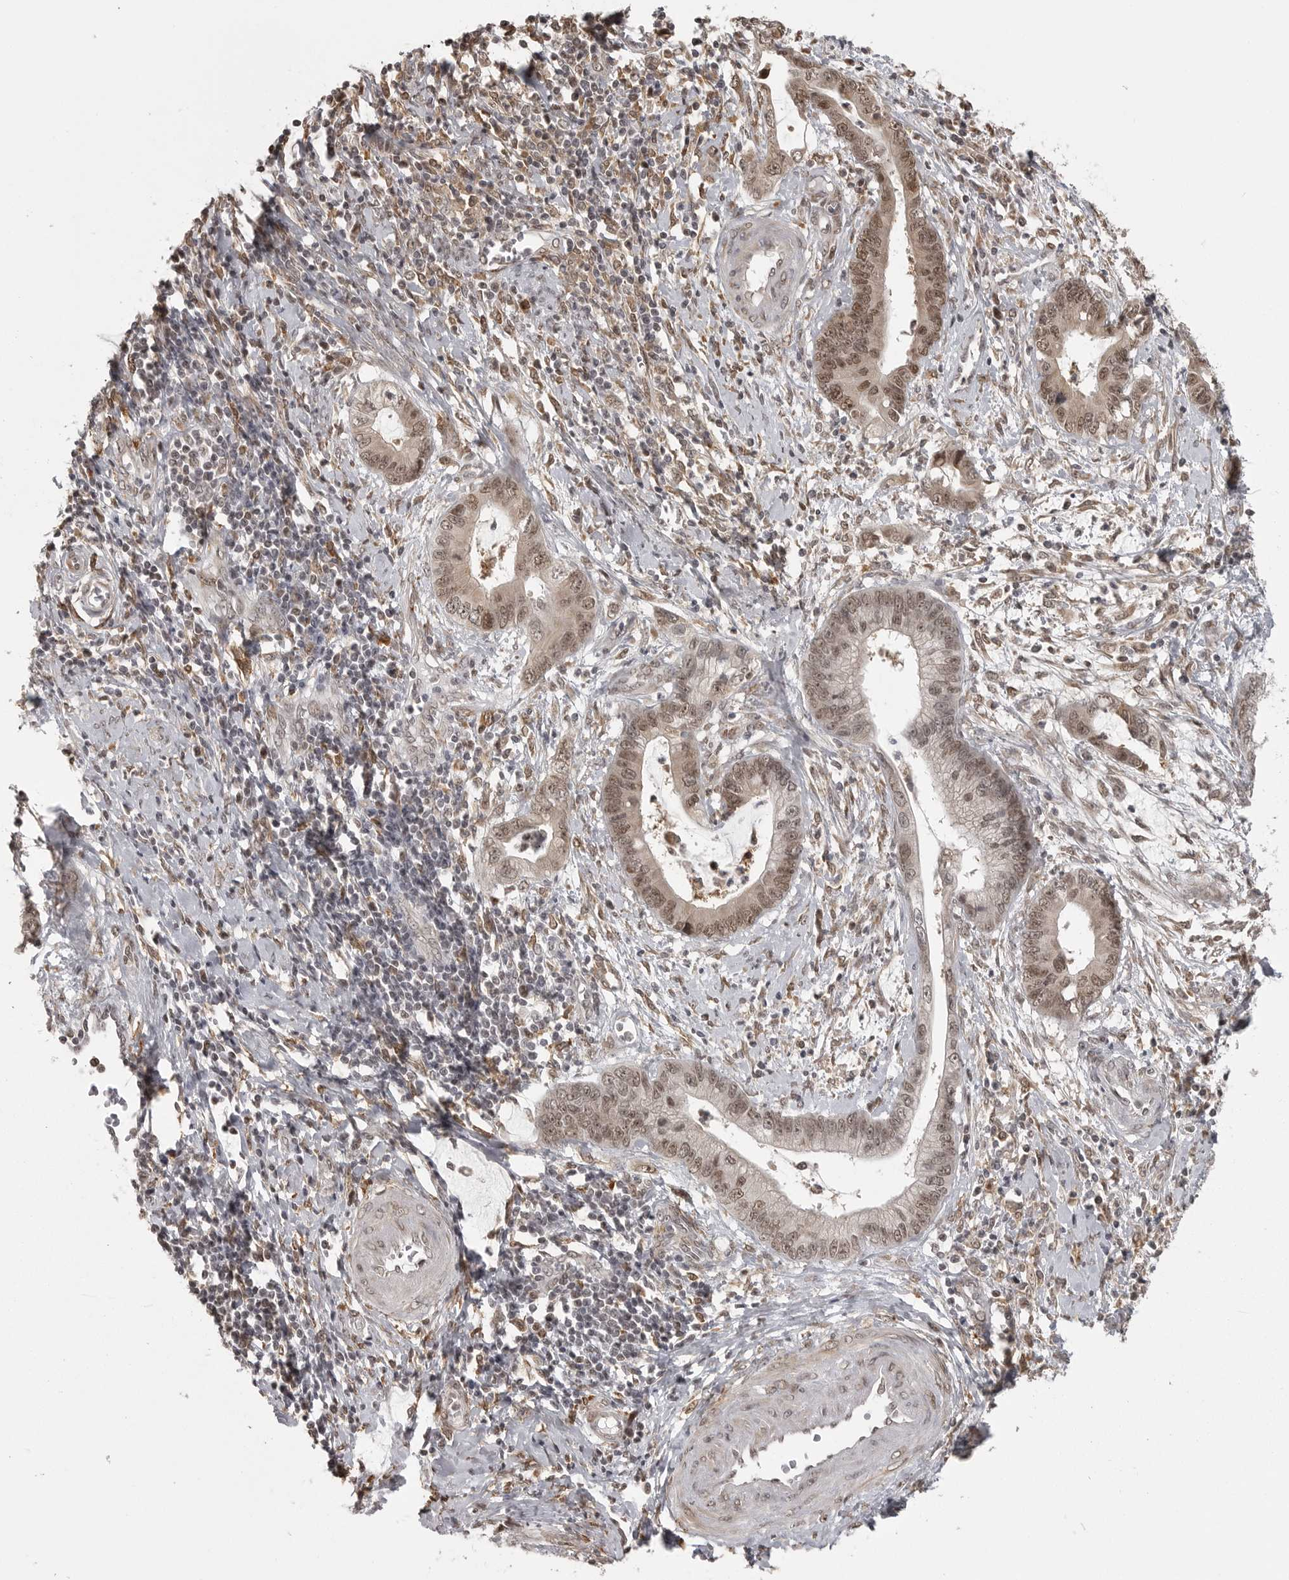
{"staining": {"intensity": "moderate", "quantity": ">75%", "location": "nuclear"}, "tissue": "cervical cancer", "cell_type": "Tumor cells", "image_type": "cancer", "snomed": [{"axis": "morphology", "description": "Adenocarcinoma, NOS"}, {"axis": "topography", "description": "Cervix"}], "caption": "Cervical cancer (adenocarcinoma) stained for a protein exhibits moderate nuclear positivity in tumor cells. The staining was performed using DAB to visualize the protein expression in brown, while the nuclei were stained in blue with hematoxylin (Magnification: 20x).", "gene": "ISG20L2", "patient": {"sex": "female", "age": 44}}